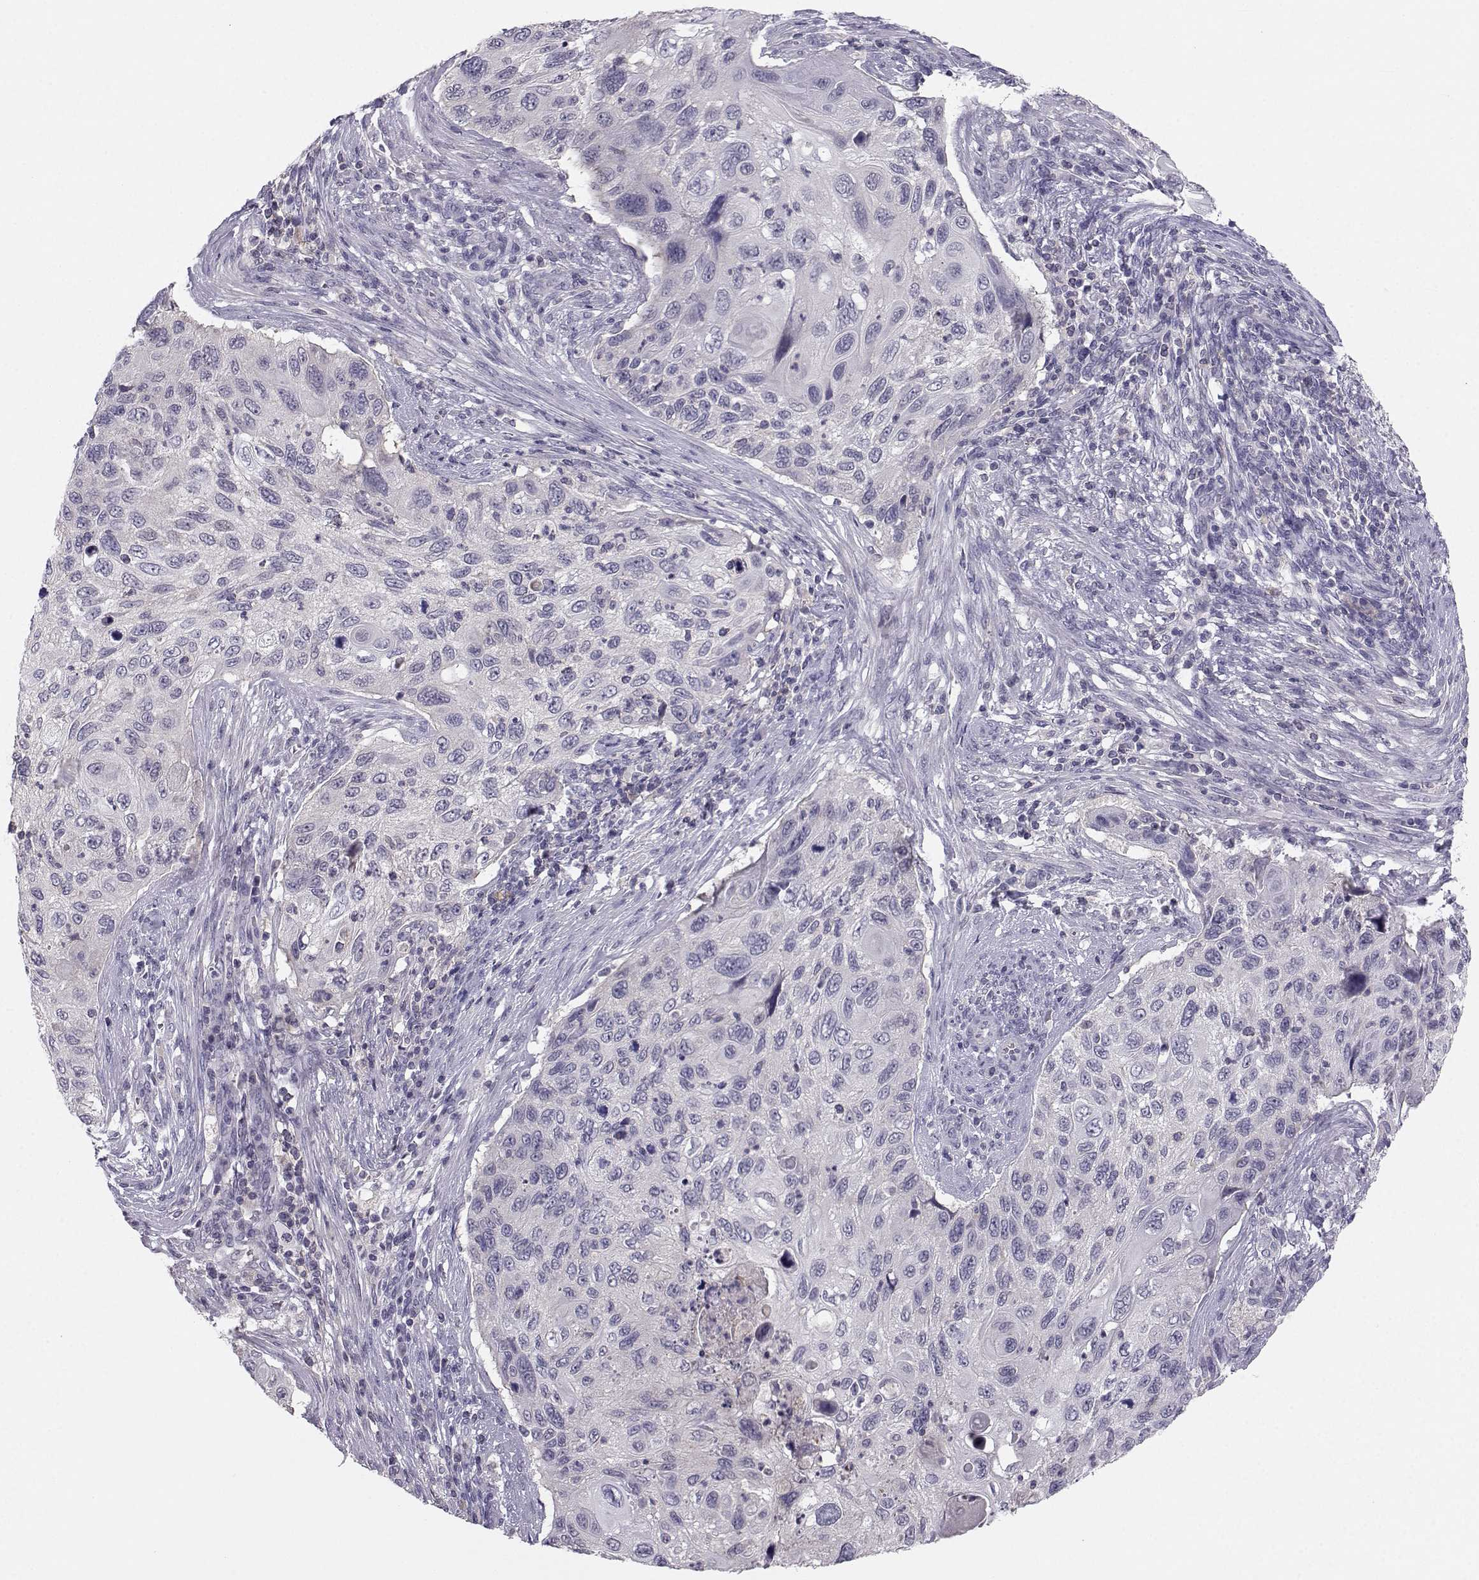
{"staining": {"intensity": "negative", "quantity": "none", "location": "none"}, "tissue": "cervical cancer", "cell_type": "Tumor cells", "image_type": "cancer", "snomed": [{"axis": "morphology", "description": "Squamous cell carcinoma, NOS"}, {"axis": "topography", "description": "Cervix"}], "caption": "A high-resolution micrograph shows immunohistochemistry staining of cervical cancer (squamous cell carcinoma), which demonstrates no significant expression in tumor cells.", "gene": "MROH7", "patient": {"sex": "female", "age": 70}}